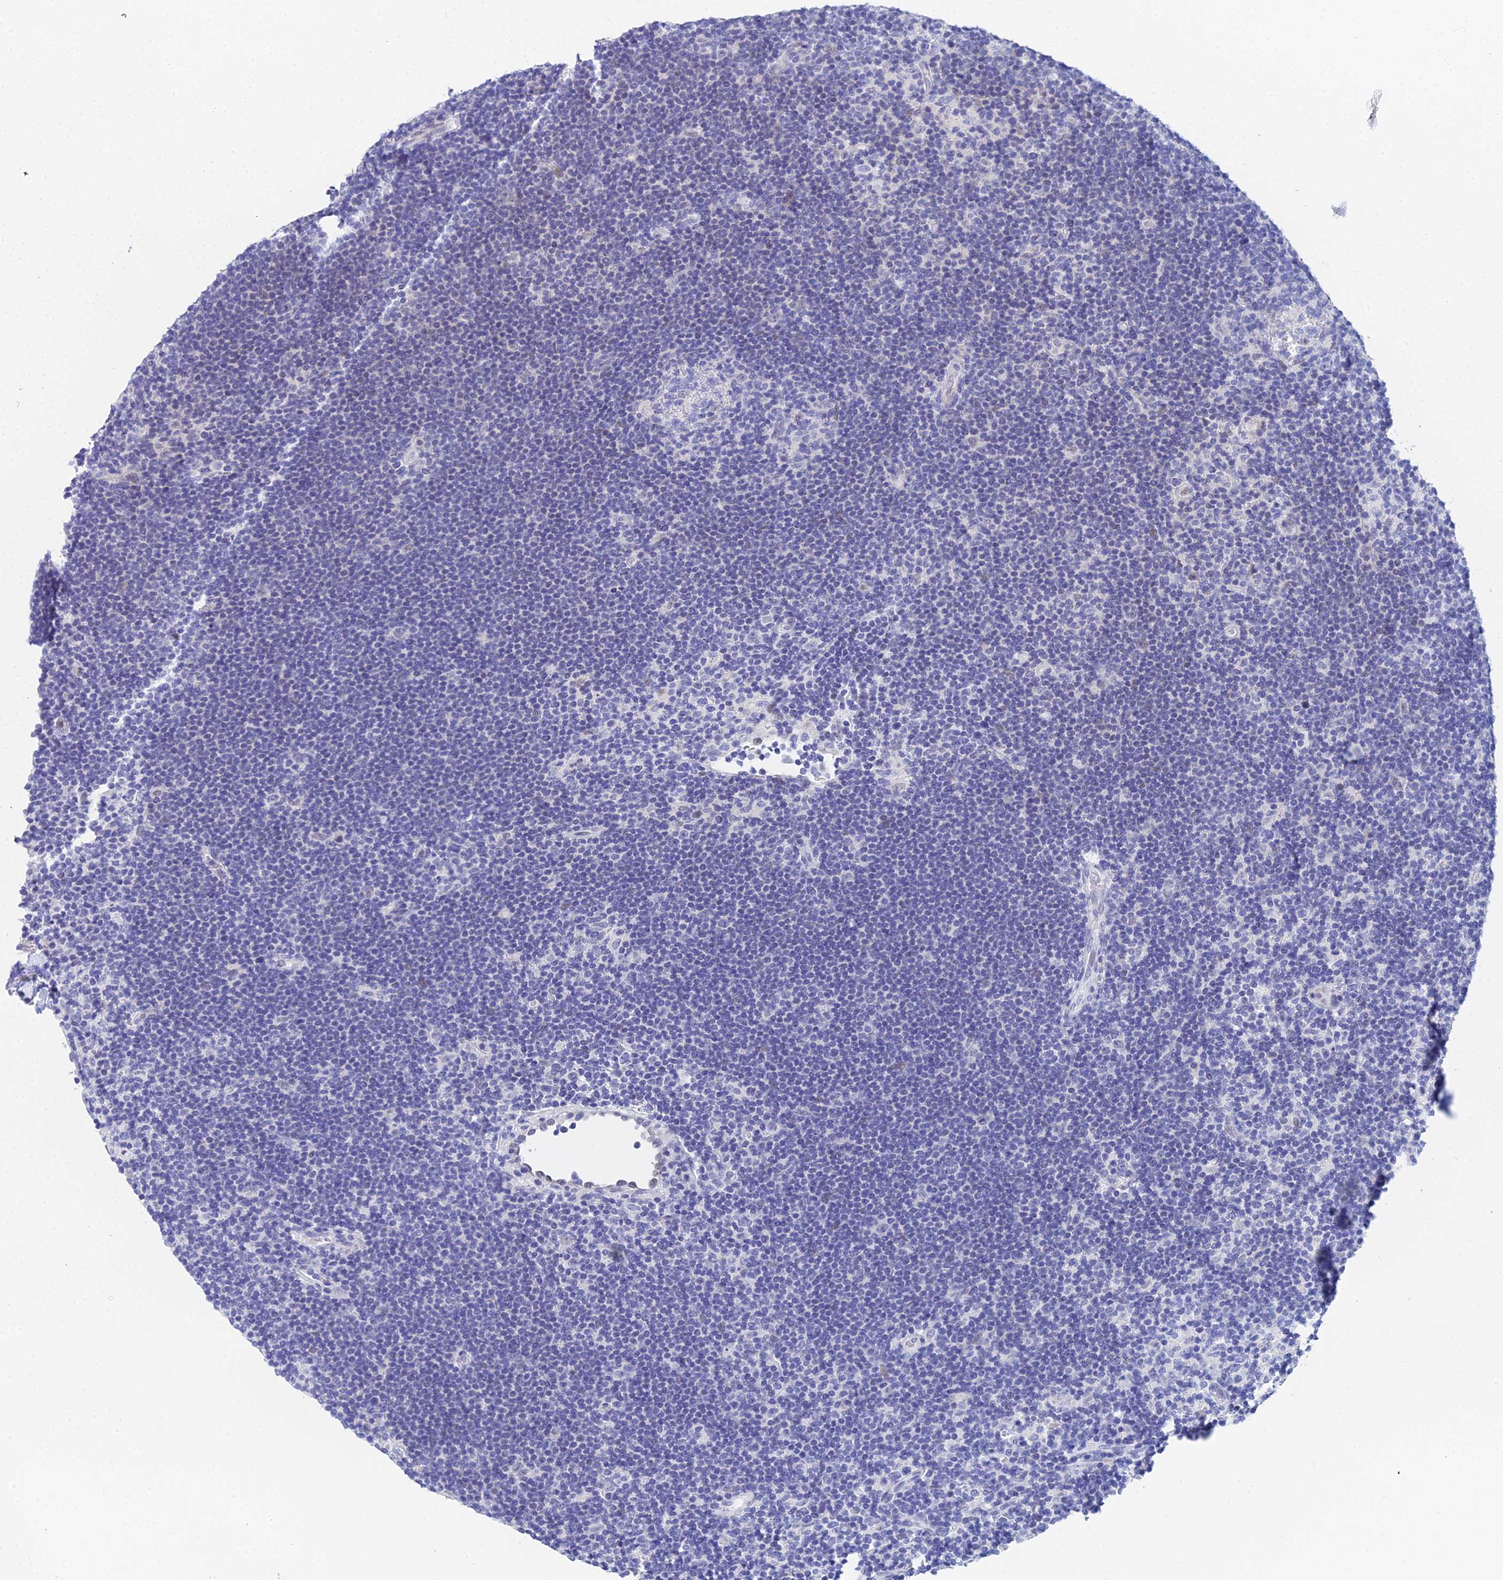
{"staining": {"intensity": "negative", "quantity": "none", "location": "none"}, "tissue": "lymphoma", "cell_type": "Tumor cells", "image_type": "cancer", "snomed": [{"axis": "morphology", "description": "Hodgkin's disease, NOS"}, {"axis": "topography", "description": "Lymph node"}], "caption": "Immunohistochemistry photomicrograph of human lymphoma stained for a protein (brown), which shows no expression in tumor cells.", "gene": "OCM", "patient": {"sex": "female", "age": 57}}